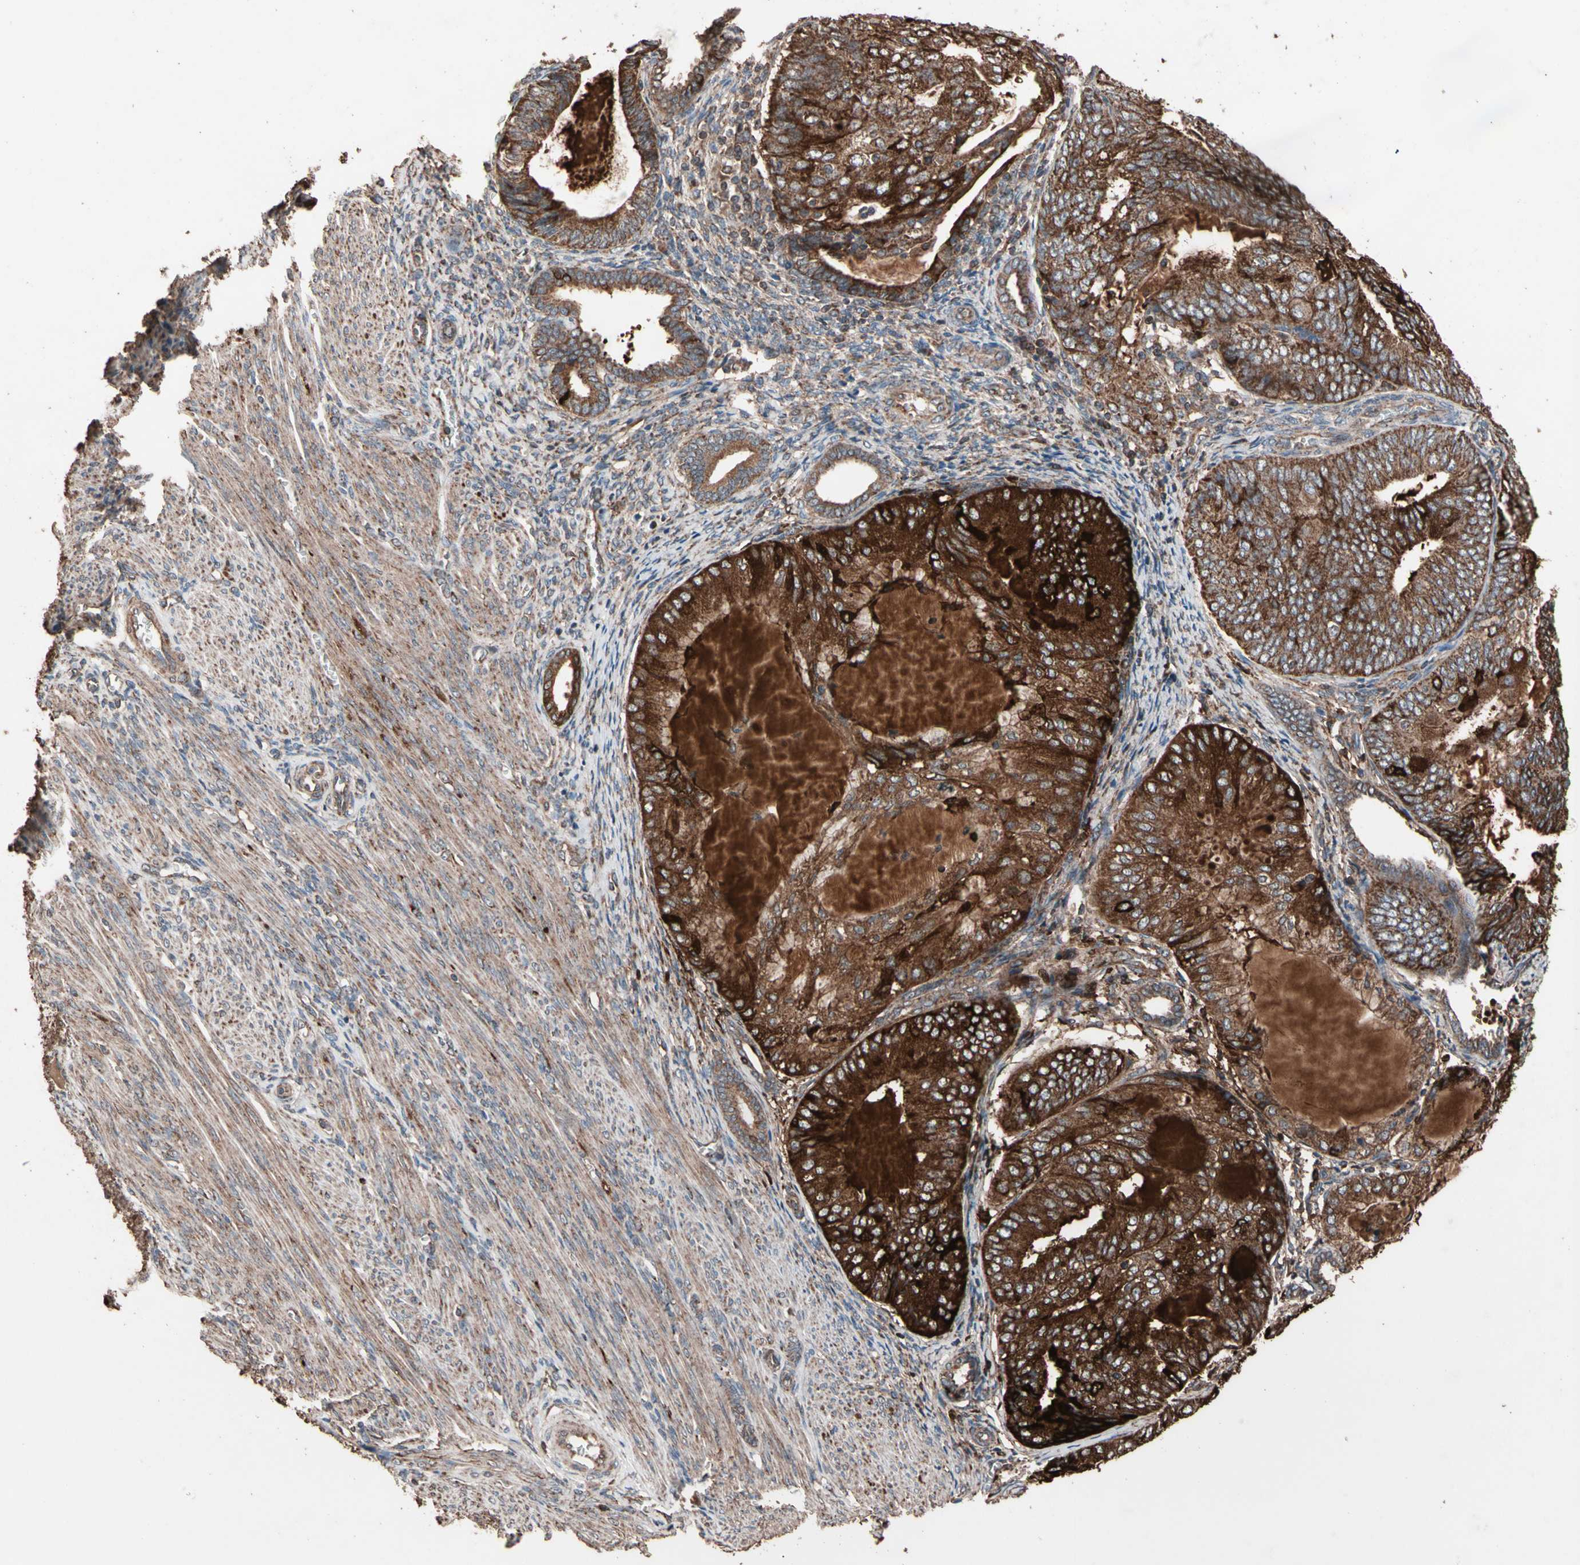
{"staining": {"intensity": "strong", "quantity": ">75%", "location": "cytoplasmic/membranous"}, "tissue": "endometrial cancer", "cell_type": "Tumor cells", "image_type": "cancer", "snomed": [{"axis": "morphology", "description": "Adenocarcinoma, NOS"}, {"axis": "topography", "description": "Endometrium"}], "caption": "Endometrial cancer was stained to show a protein in brown. There is high levels of strong cytoplasmic/membranous staining in approximately >75% of tumor cells. The staining was performed using DAB to visualize the protein expression in brown, while the nuclei were stained in blue with hematoxylin (Magnification: 20x).", "gene": "MRPL2", "patient": {"sex": "female", "age": 81}}